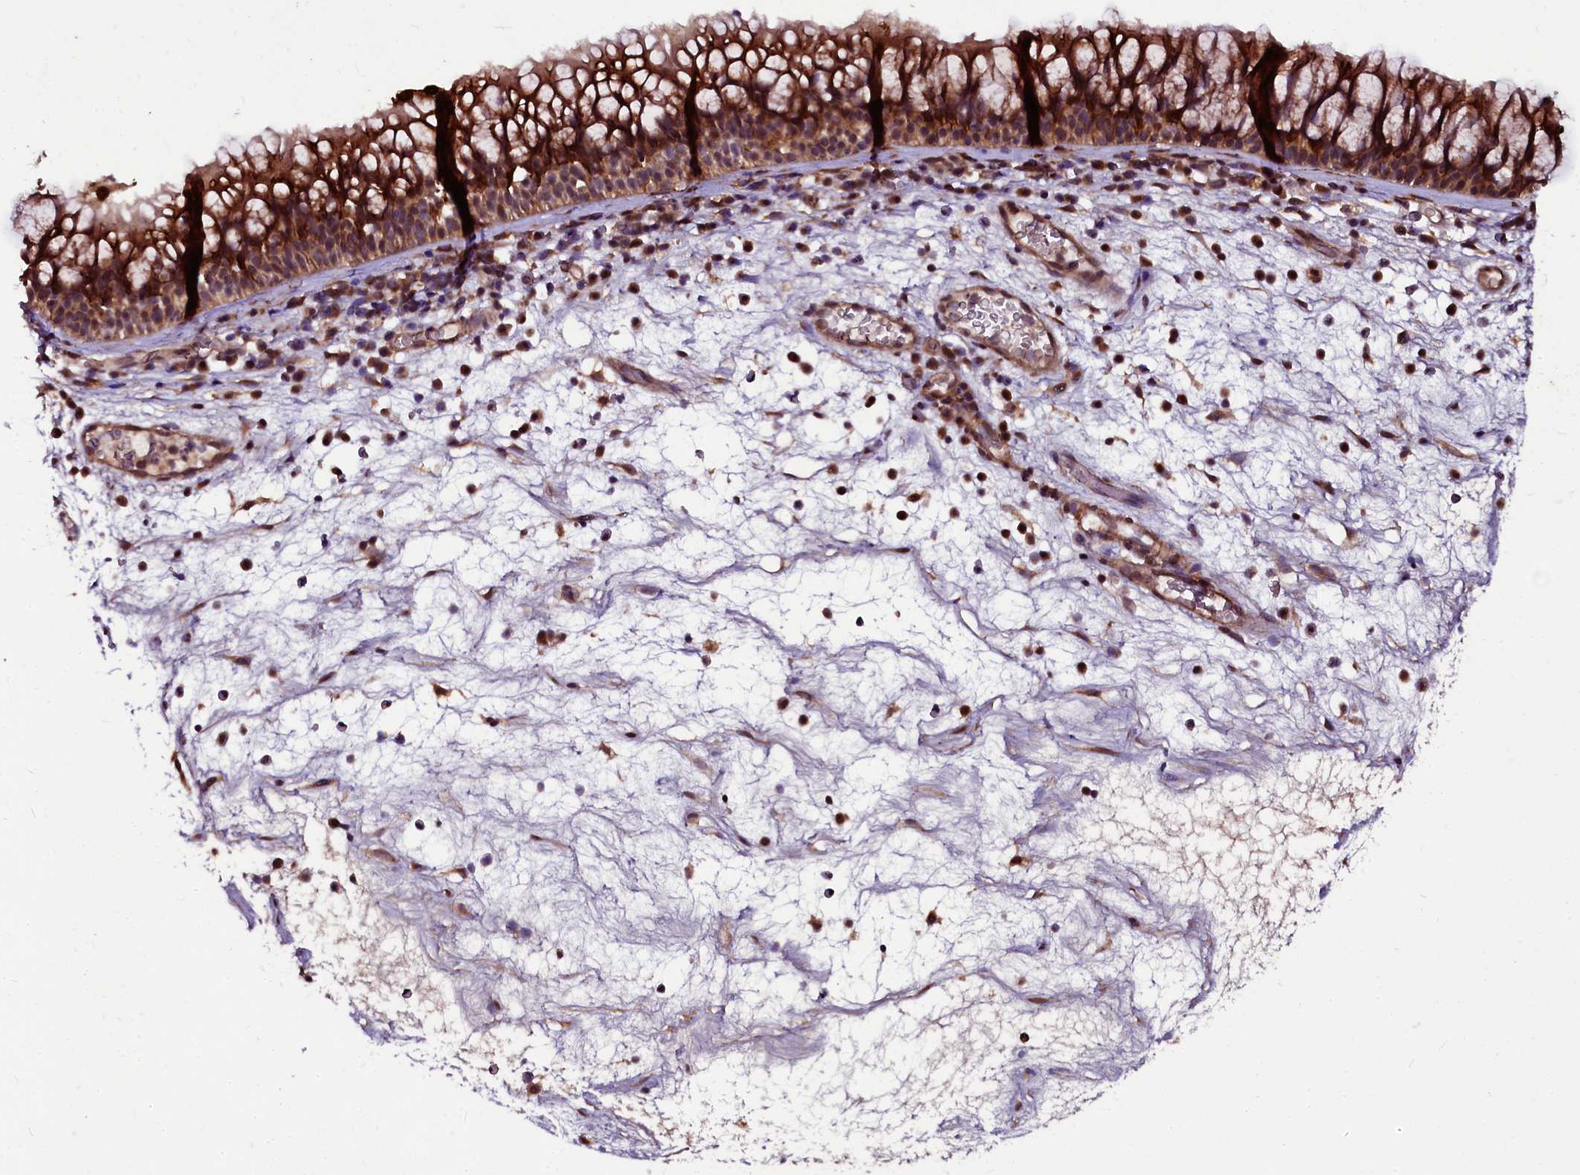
{"staining": {"intensity": "strong", "quantity": ">75%", "location": "cytoplasmic/membranous"}, "tissue": "nasopharynx", "cell_type": "Respiratory epithelial cells", "image_type": "normal", "snomed": [{"axis": "morphology", "description": "Normal tissue, NOS"}, {"axis": "morphology", "description": "Inflammation, NOS"}, {"axis": "morphology", "description": "Malignant melanoma, Metastatic site"}, {"axis": "topography", "description": "Nasopharynx"}], "caption": "The image shows immunohistochemical staining of benign nasopharynx. There is strong cytoplasmic/membranous positivity is present in about >75% of respiratory epithelial cells.", "gene": "N4BP1", "patient": {"sex": "male", "age": 70}}